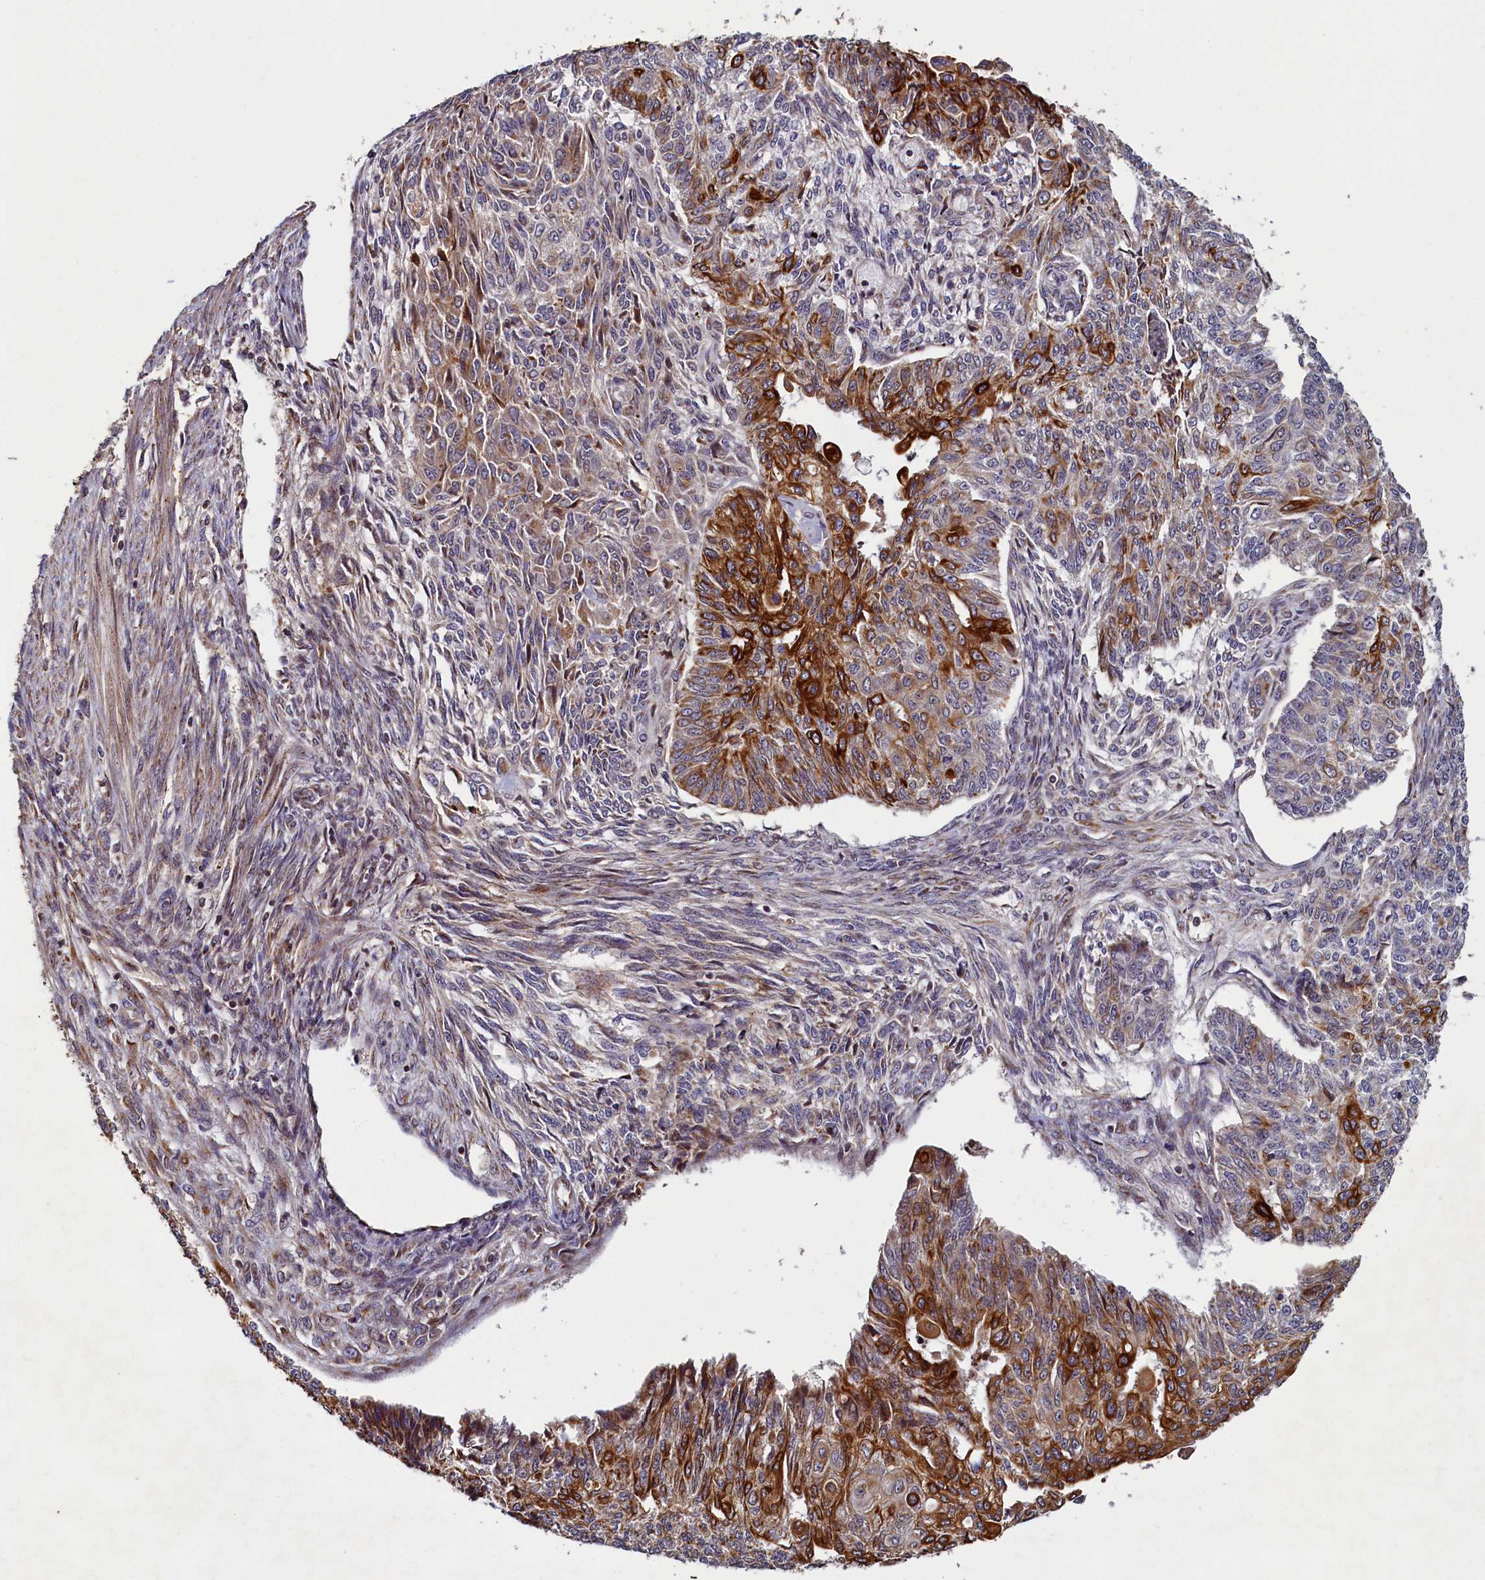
{"staining": {"intensity": "strong", "quantity": "25%-75%", "location": "cytoplasmic/membranous"}, "tissue": "endometrial cancer", "cell_type": "Tumor cells", "image_type": "cancer", "snomed": [{"axis": "morphology", "description": "Adenocarcinoma, NOS"}, {"axis": "topography", "description": "Endometrium"}], "caption": "Tumor cells show high levels of strong cytoplasmic/membranous staining in approximately 25%-75% of cells in human endometrial adenocarcinoma.", "gene": "NCKAP5L", "patient": {"sex": "female", "age": 32}}